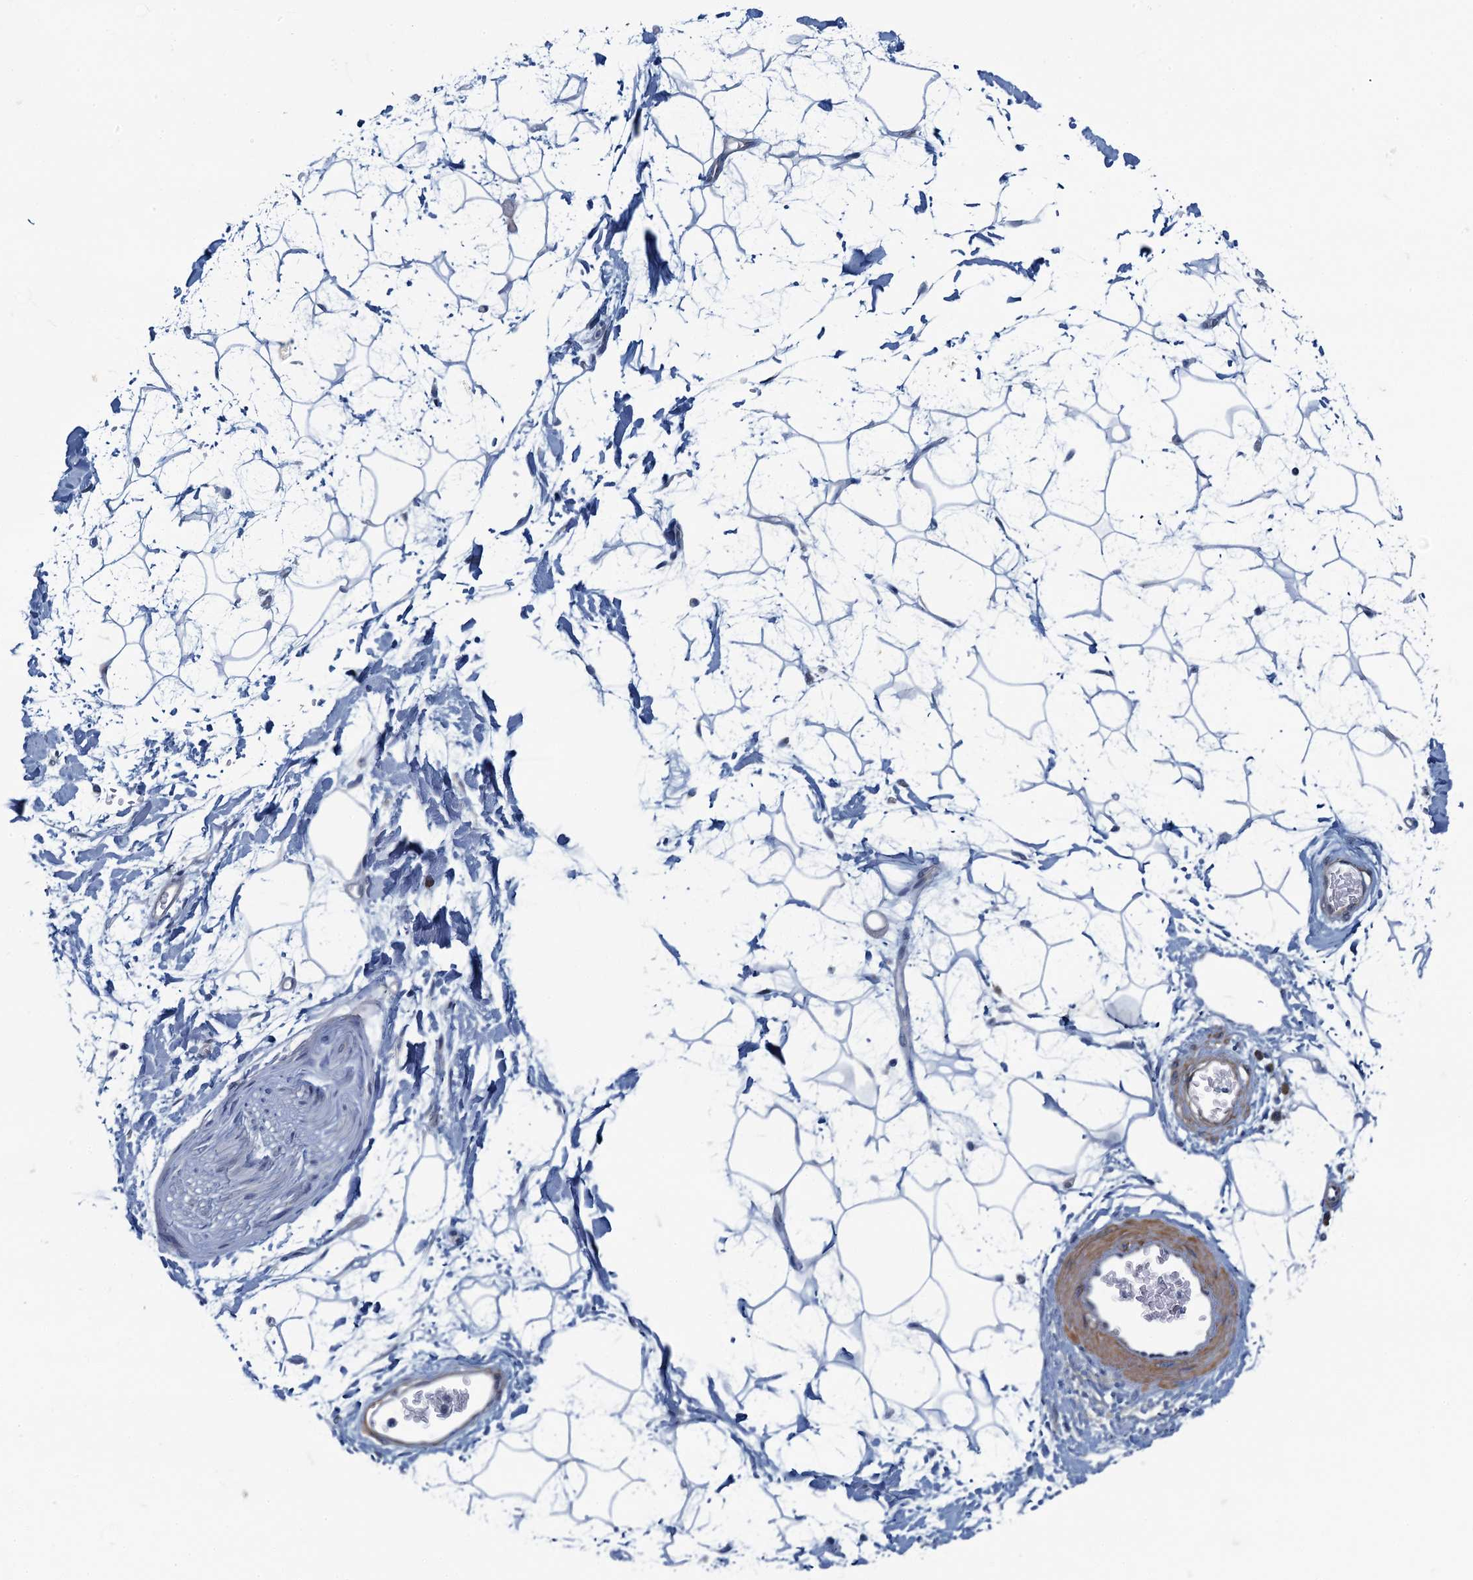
{"staining": {"intensity": "negative", "quantity": "none", "location": "none"}, "tissue": "adipose tissue", "cell_type": "Adipocytes", "image_type": "normal", "snomed": [{"axis": "morphology", "description": "Normal tissue, NOS"}, {"axis": "topography", "description": "Soft tissue"}], "caption": "This is an immunohistochemistry (IHC) histopathology image of unremarkable adipose tissue. There is no expression in adipocytes.", "gene": "ALG2", "patient": {"sex": "male", "age": 72}}